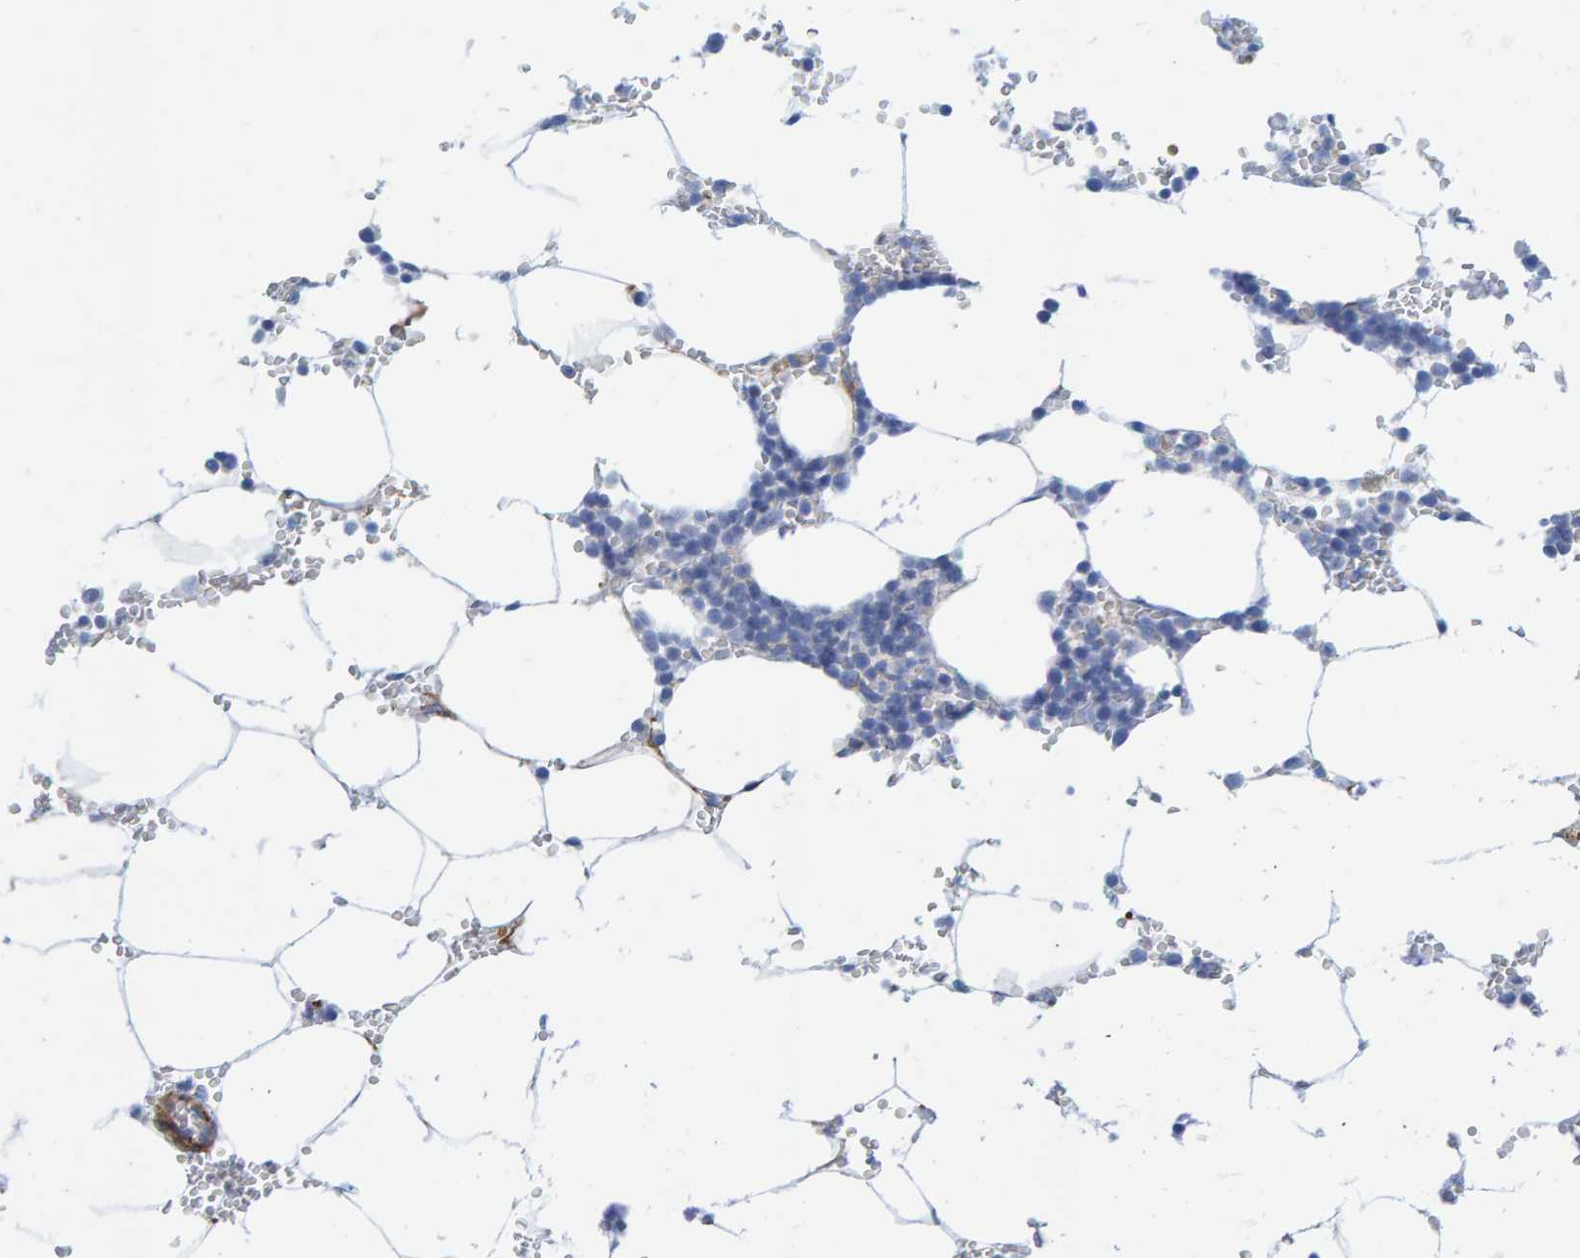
{"staining": {"intensity": "negative", "quantity": "none", "location": "none"}, "tissue": "bone marrow", "cell_type": "Hematopoietic cells", "image_type": "normal", "snomed": [{"axis": "morphology", "description": "Normal tissue, NOS"}, {"axis": "topography", "description": "Bone marrow"}], "caption": "This is an immunohistochemistry (IHC) micrograph of benign bone marrow. There is no positivity in hematopoietic cells.", "gene": "MAP1B", "patient": {"sex": "male", "age": 70}}